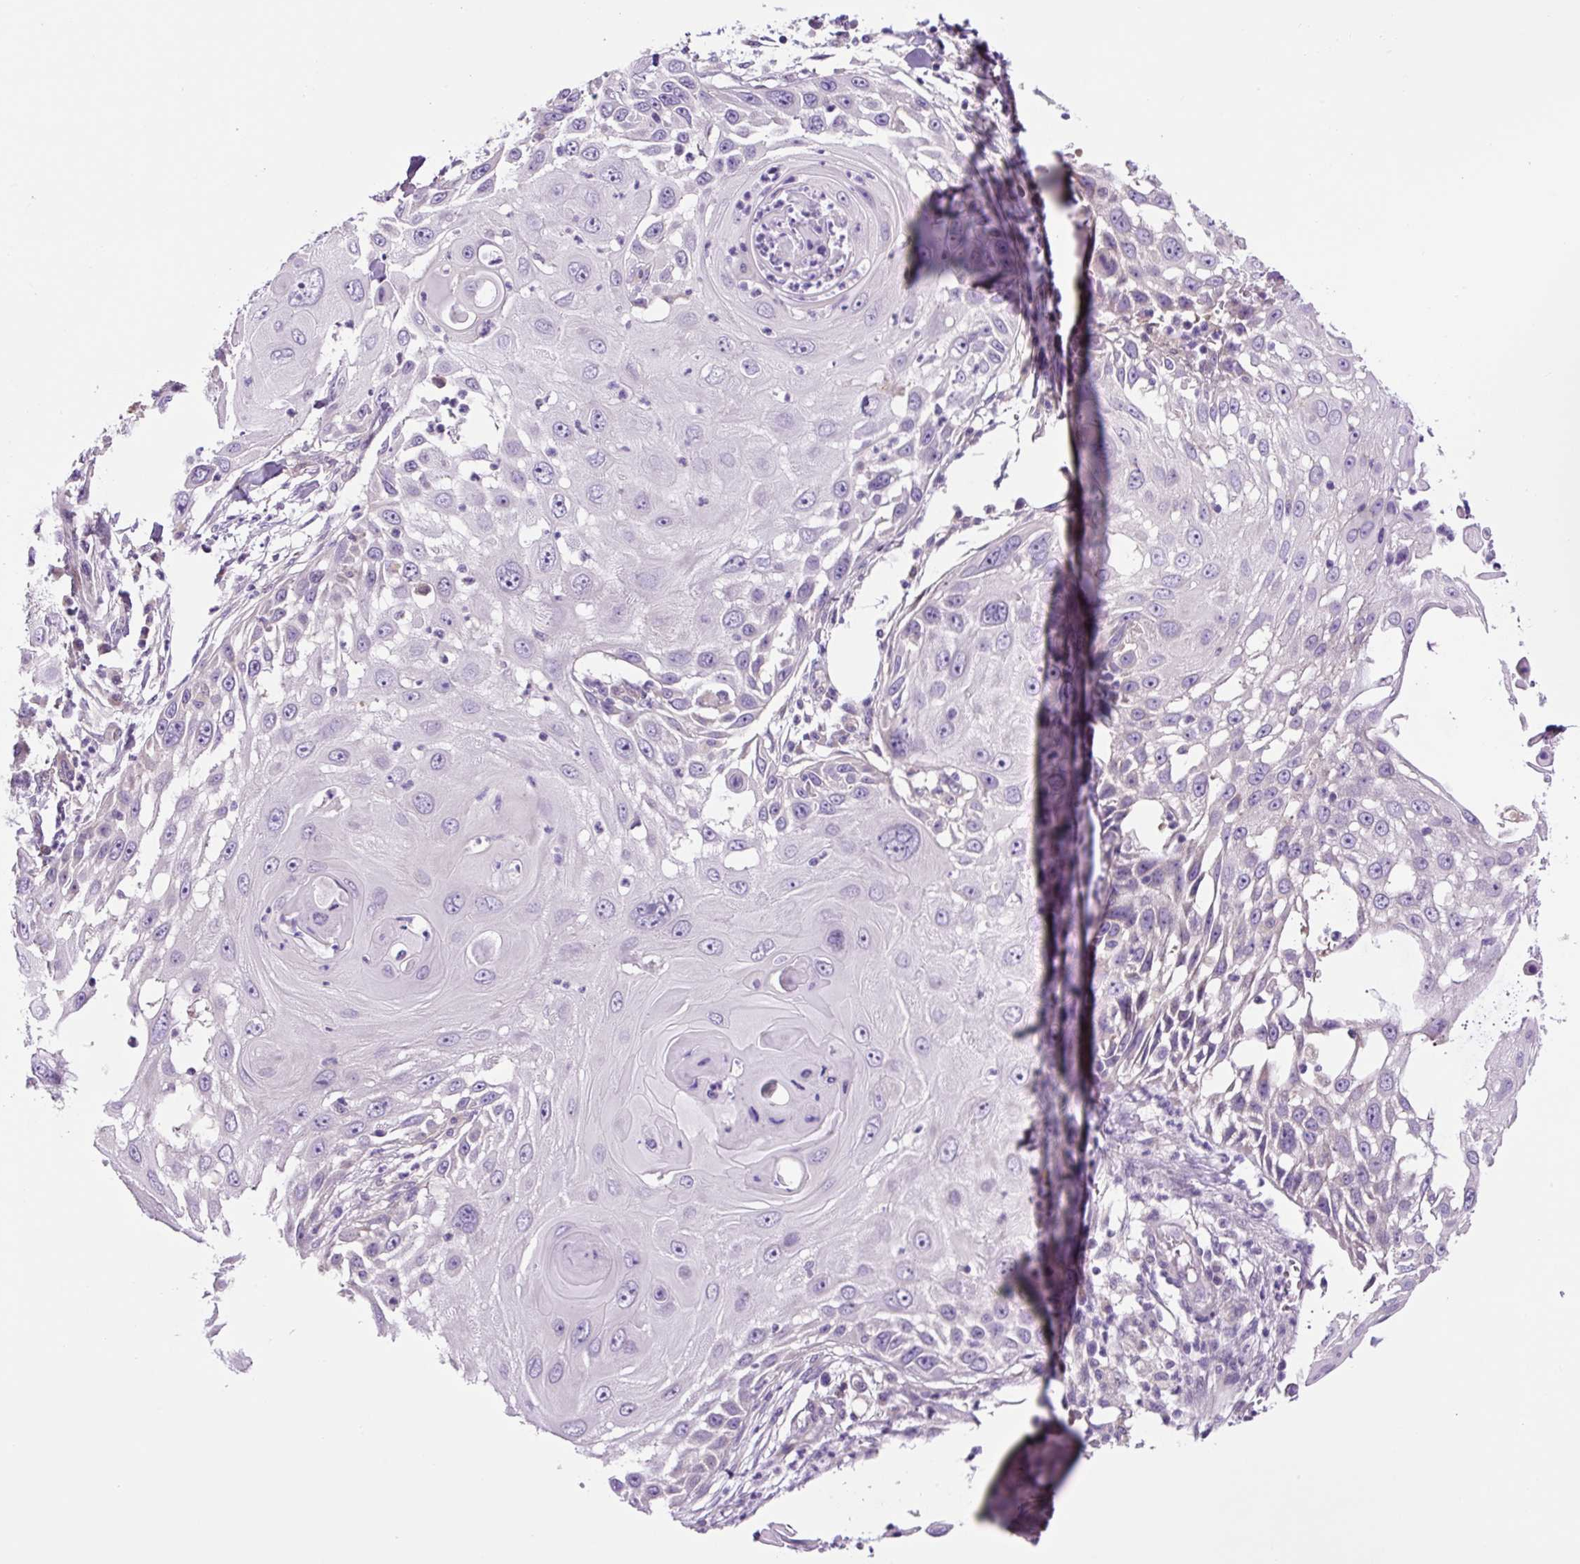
{"staining": {"intensity": "negative", "quantity": "none", "location": "none"}, "tissue": "skin cancer", "cell_type": "Tumor cells", "image_type": "cancer", "snomed": [{"axis": "morphology", "description": "Squamous cell carcinoma, NOS"}, {"axis": "topography", "description": "Skin"}], "caption": "The histopathology image demonstrates no staining of tumor cells in skin squamous cell carcinoma.", "gene": "GORASP1", "patient": {"sex": "female", "age": 44}}